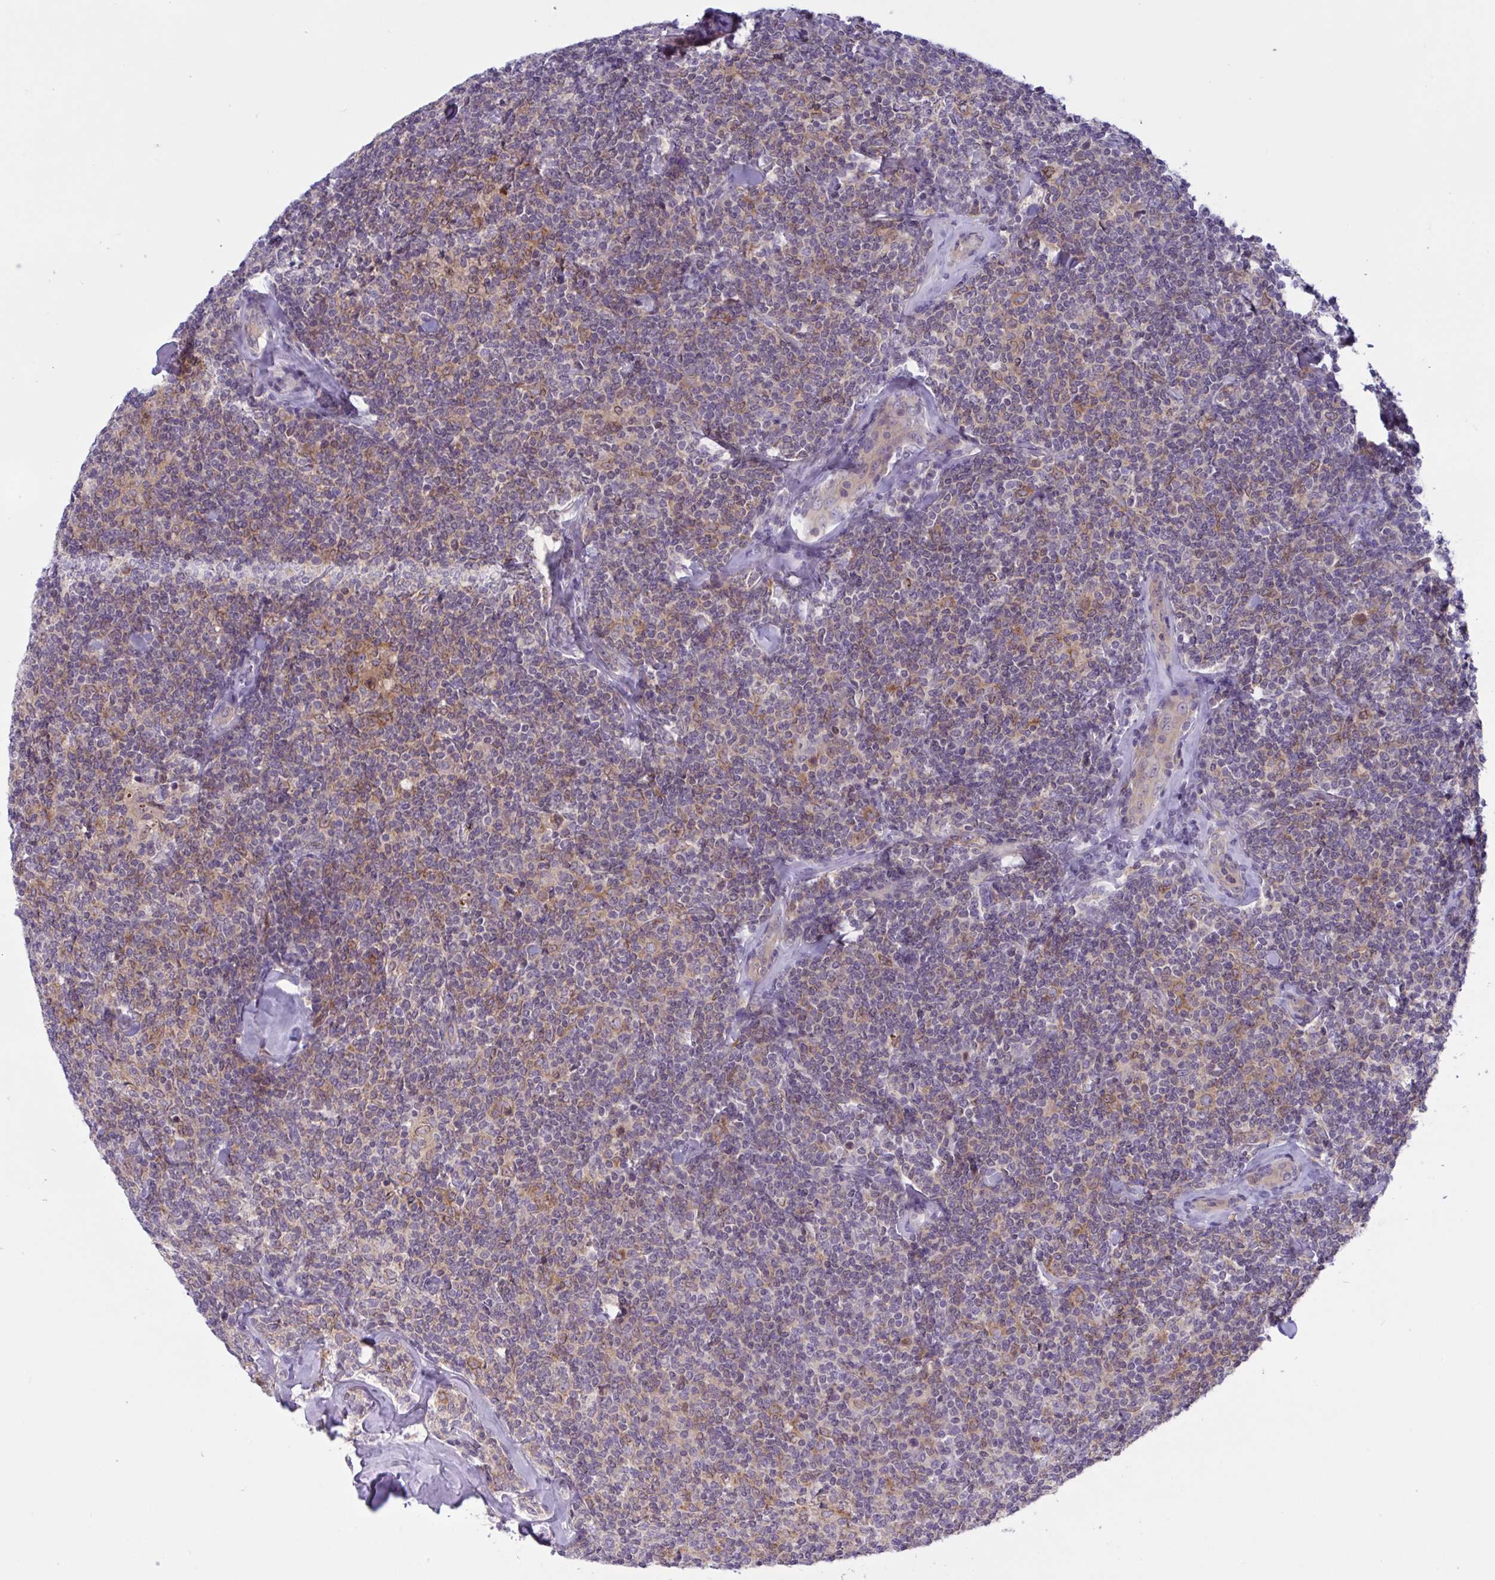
{"staining": {"intensity": "weak", "quantity": "25%-75%", "location": "cytoplasmic/membranous"}, "tissue": "lymphoma", "cell_type": "Tumor cells", "image_type": "cancer", "snomed": [{"axis": "morphology", "description": "Malignant lymphoma, non-Hodgkin's type, Low grade"}, {"axis": "topography", "description": "Lymph node"}], "caption": "This histopathology image displays lymphoma stained with immunohistochemistry (IHC) to label a protein in brown. The cytoplasmic/membranous of tumor cells show weak positivity for the protein. Nuclei are counter-stained blue.", "gene": "TANK", "patient": {"sex": "female", "age": 56}}